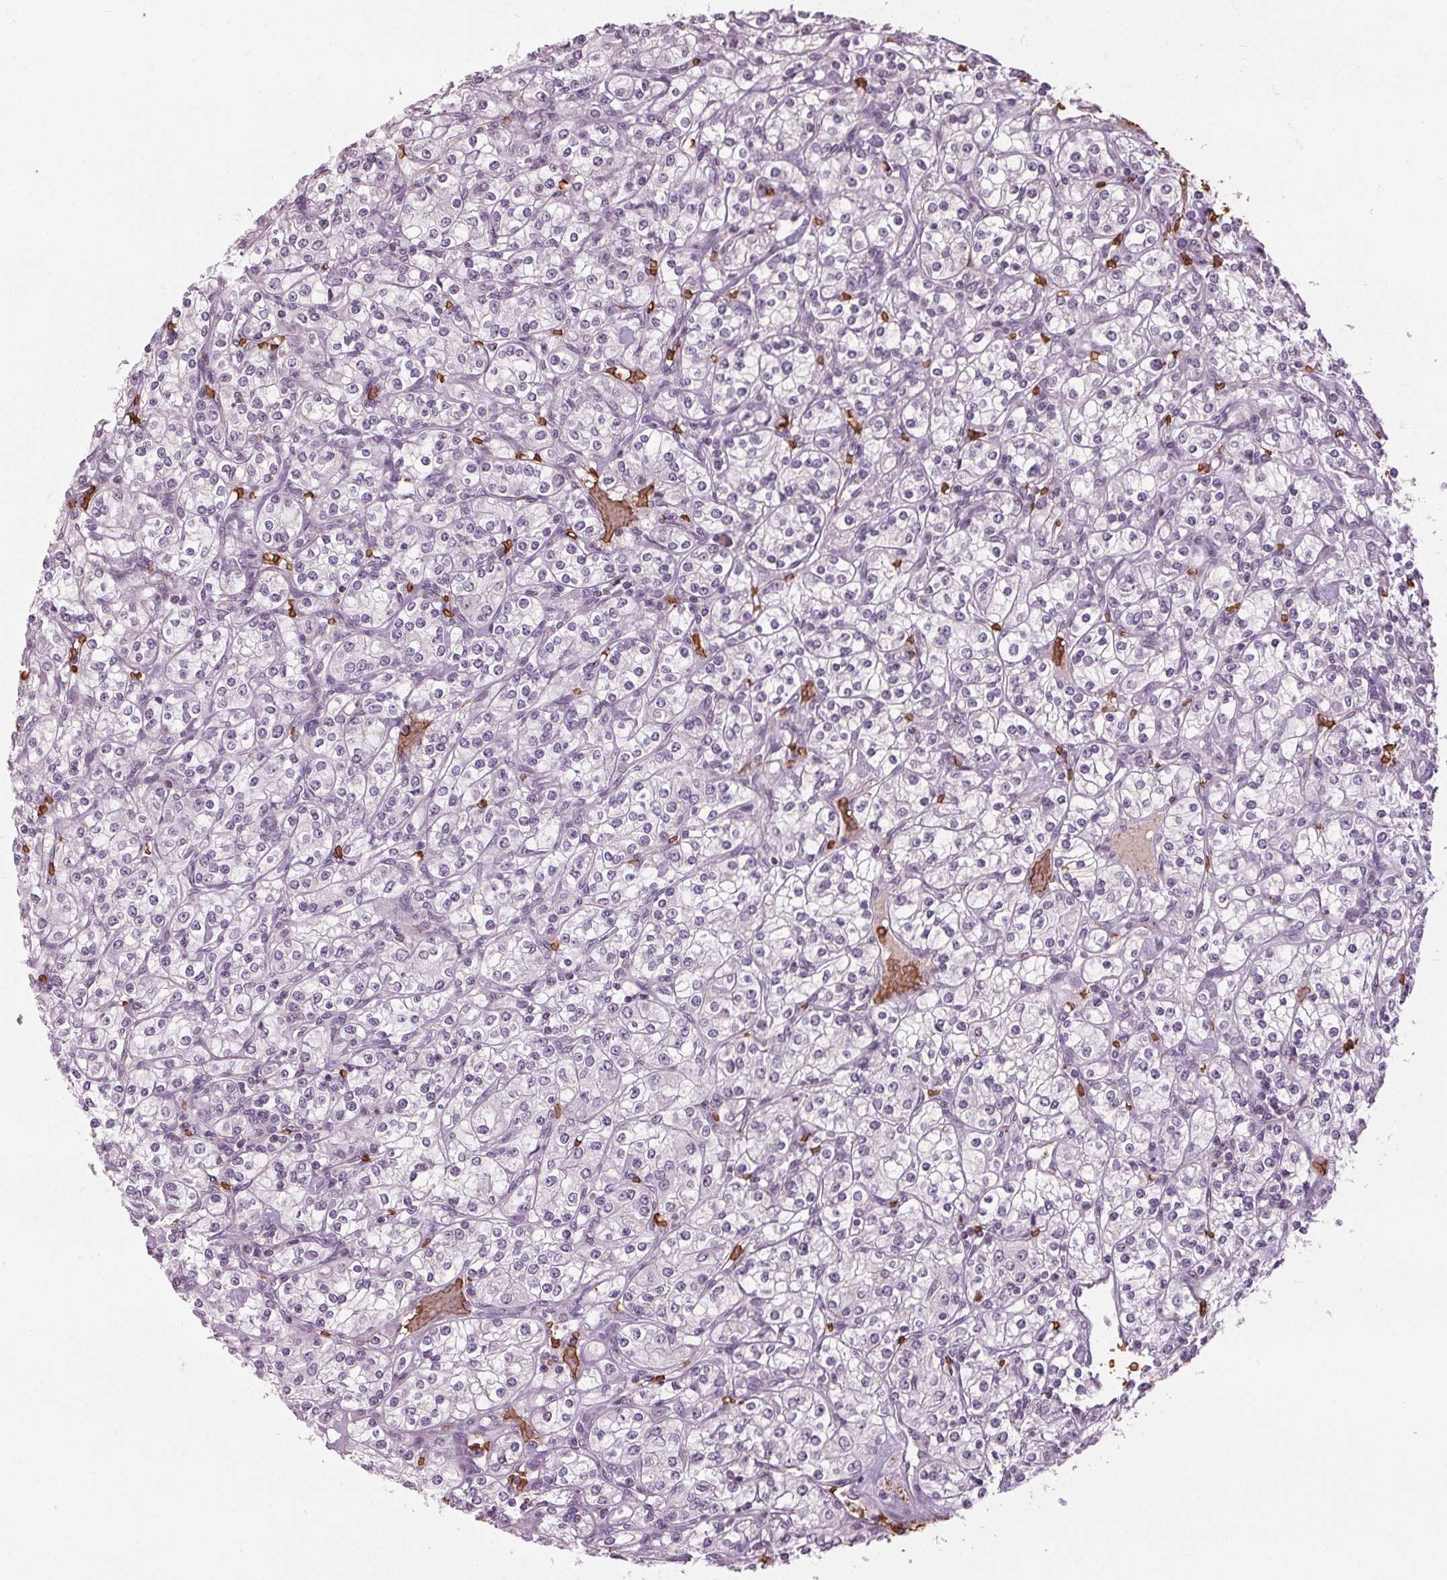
{"staining": {"intensity": "negative", "quantity": "none", "location": "none"}, "tissue": "renal cancer", "cell_type": "Tumor cells", "image_type": "cancer", "snomed": [{"axis": "morphology", "description": "Adenocarcinoma, NOS"}, {"axis": "topography", "description": "Kidney"}], "caption": "The immunohistochemistry photomicrograph has no significant positivity in tumor cells of renal cancer tissue.", "gene": "SLC4A1", "patient": {"sex": "male", "age": 77}}